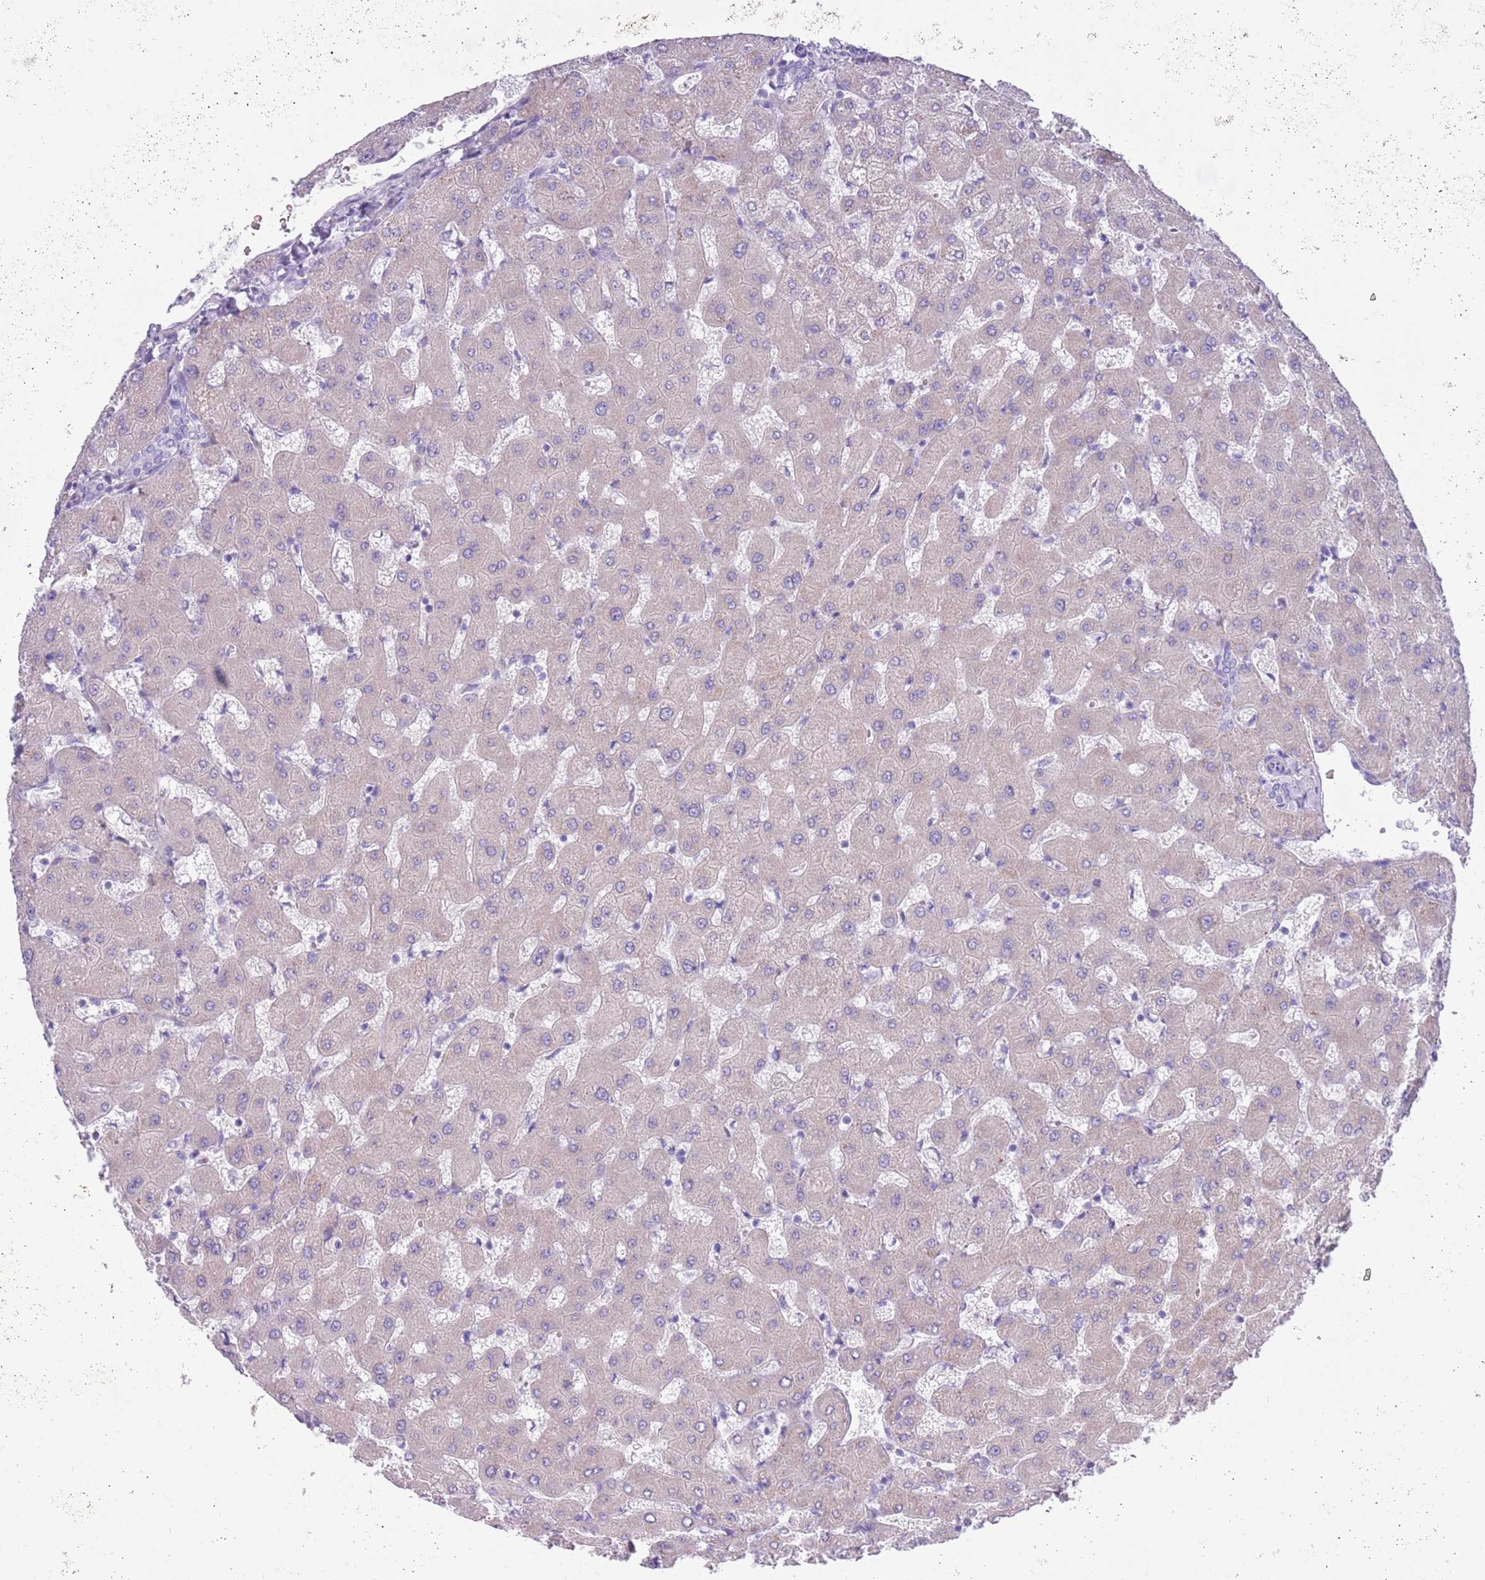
{"staining": {"intensity": "negative", "quantity": "none", "location": "none"}, "tissue": "liver", "cell_type": "Cholangiocytes", "image_type": "normal", "snomed": [{"axis": "morphology", "description": "Normal tissue, NOS"}, {"axis": "topography", "description": "Liver"}], "caption": "This is an immunohistochemistry histopathology image of unremarkable liver. There is no expression in cholangiocytes.", "gene": "MOCOS", "patient": {"sex": "female", "age": 63}}